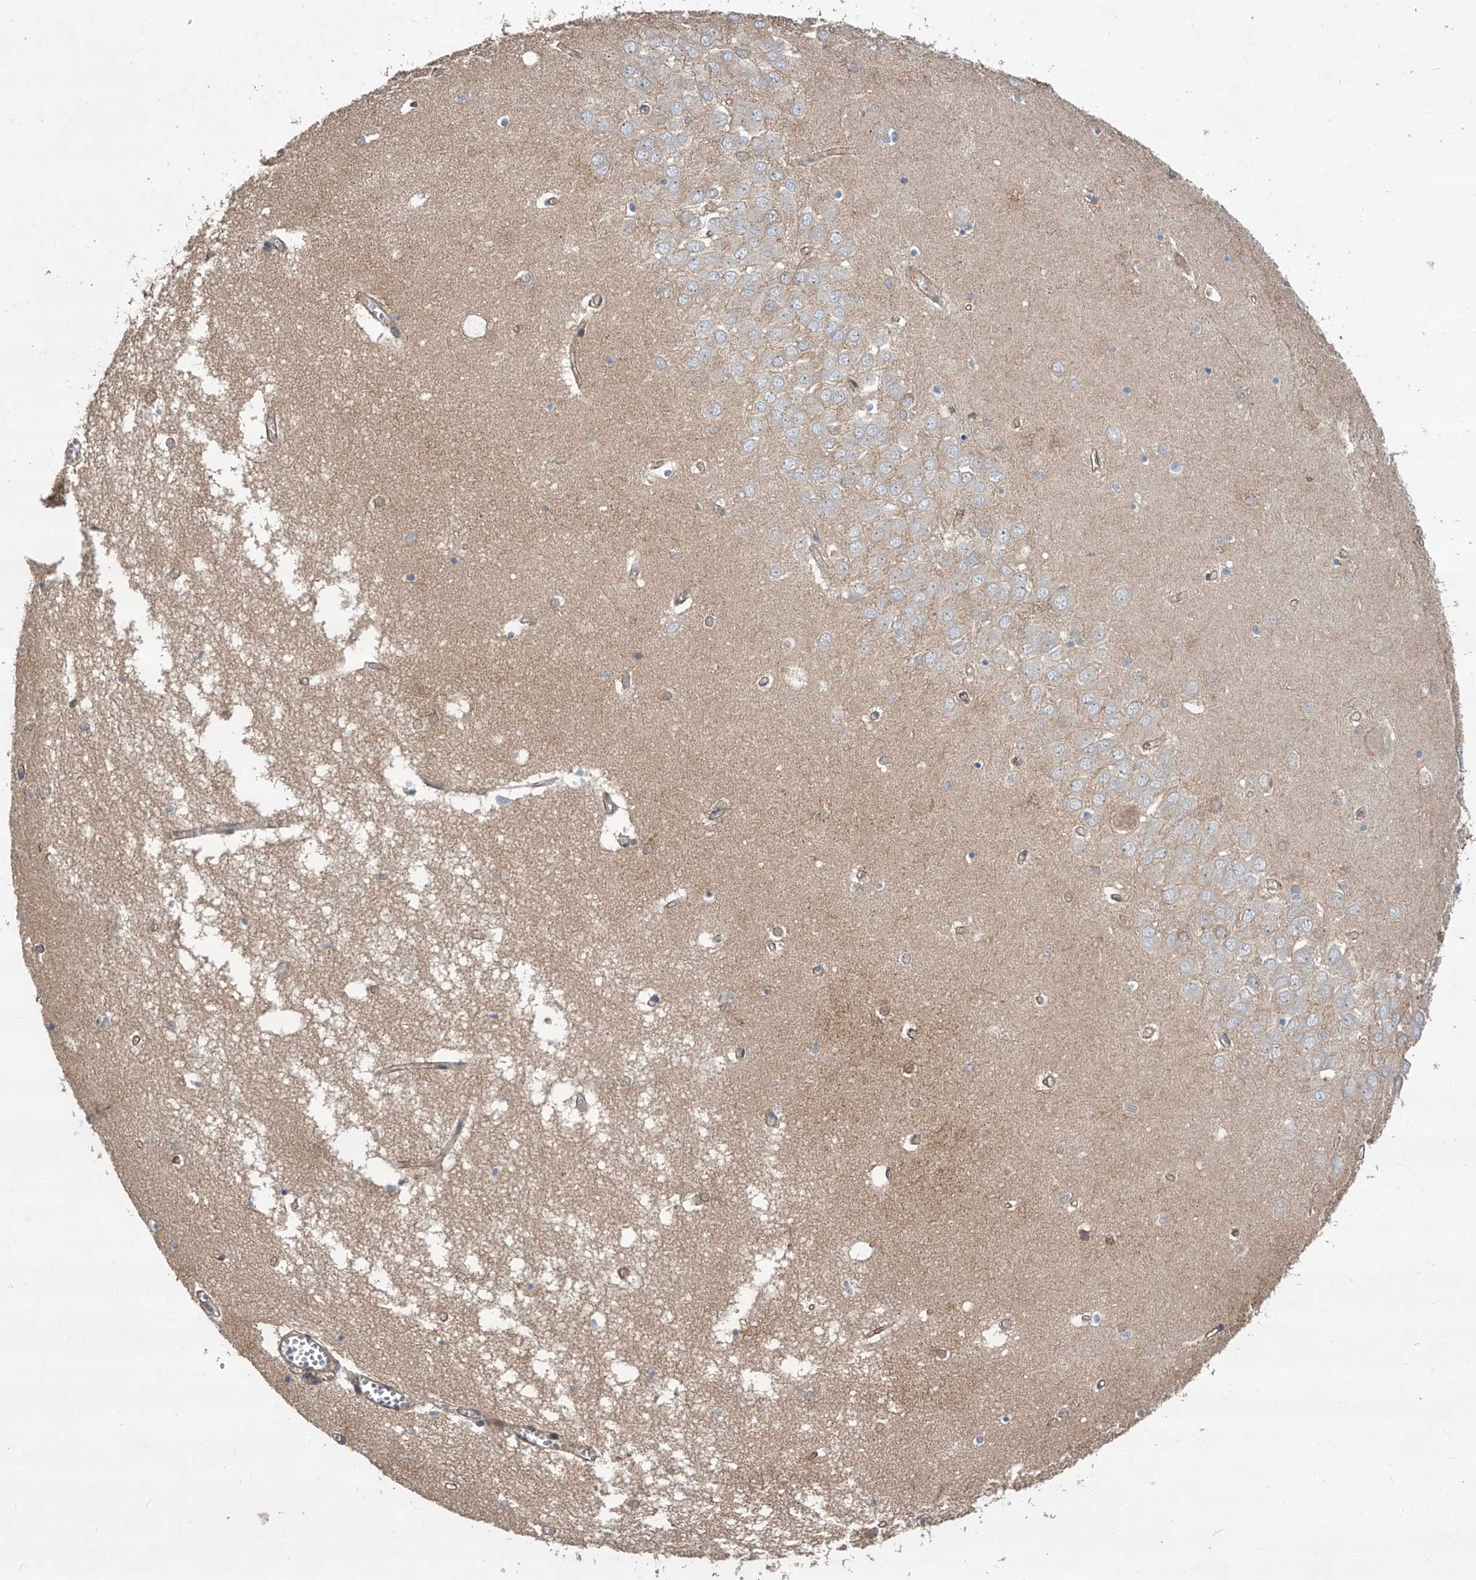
{"staining": {"intensity": "moderate", "quantity": "<25%", "location": "cytoplasmic/membranous,nuclear"}, "tissue": "hippocampus", "cell_type": "Glial cells", "image_type": "normal", "snomed": [{"axis": "morphology", "description": "Normal tissue, NOS"}, {"axis": "topography", "description": "Hippocampus"}], "caption": "Immunohistochemical staining of unremarkable hippocampus reveals <25% levels of moderate cytoplasmic/membranous,nuclear protein staining in about <25% of glial cells.", "gene": "USP47", "patient": {"sex": "male", "age": 70}}